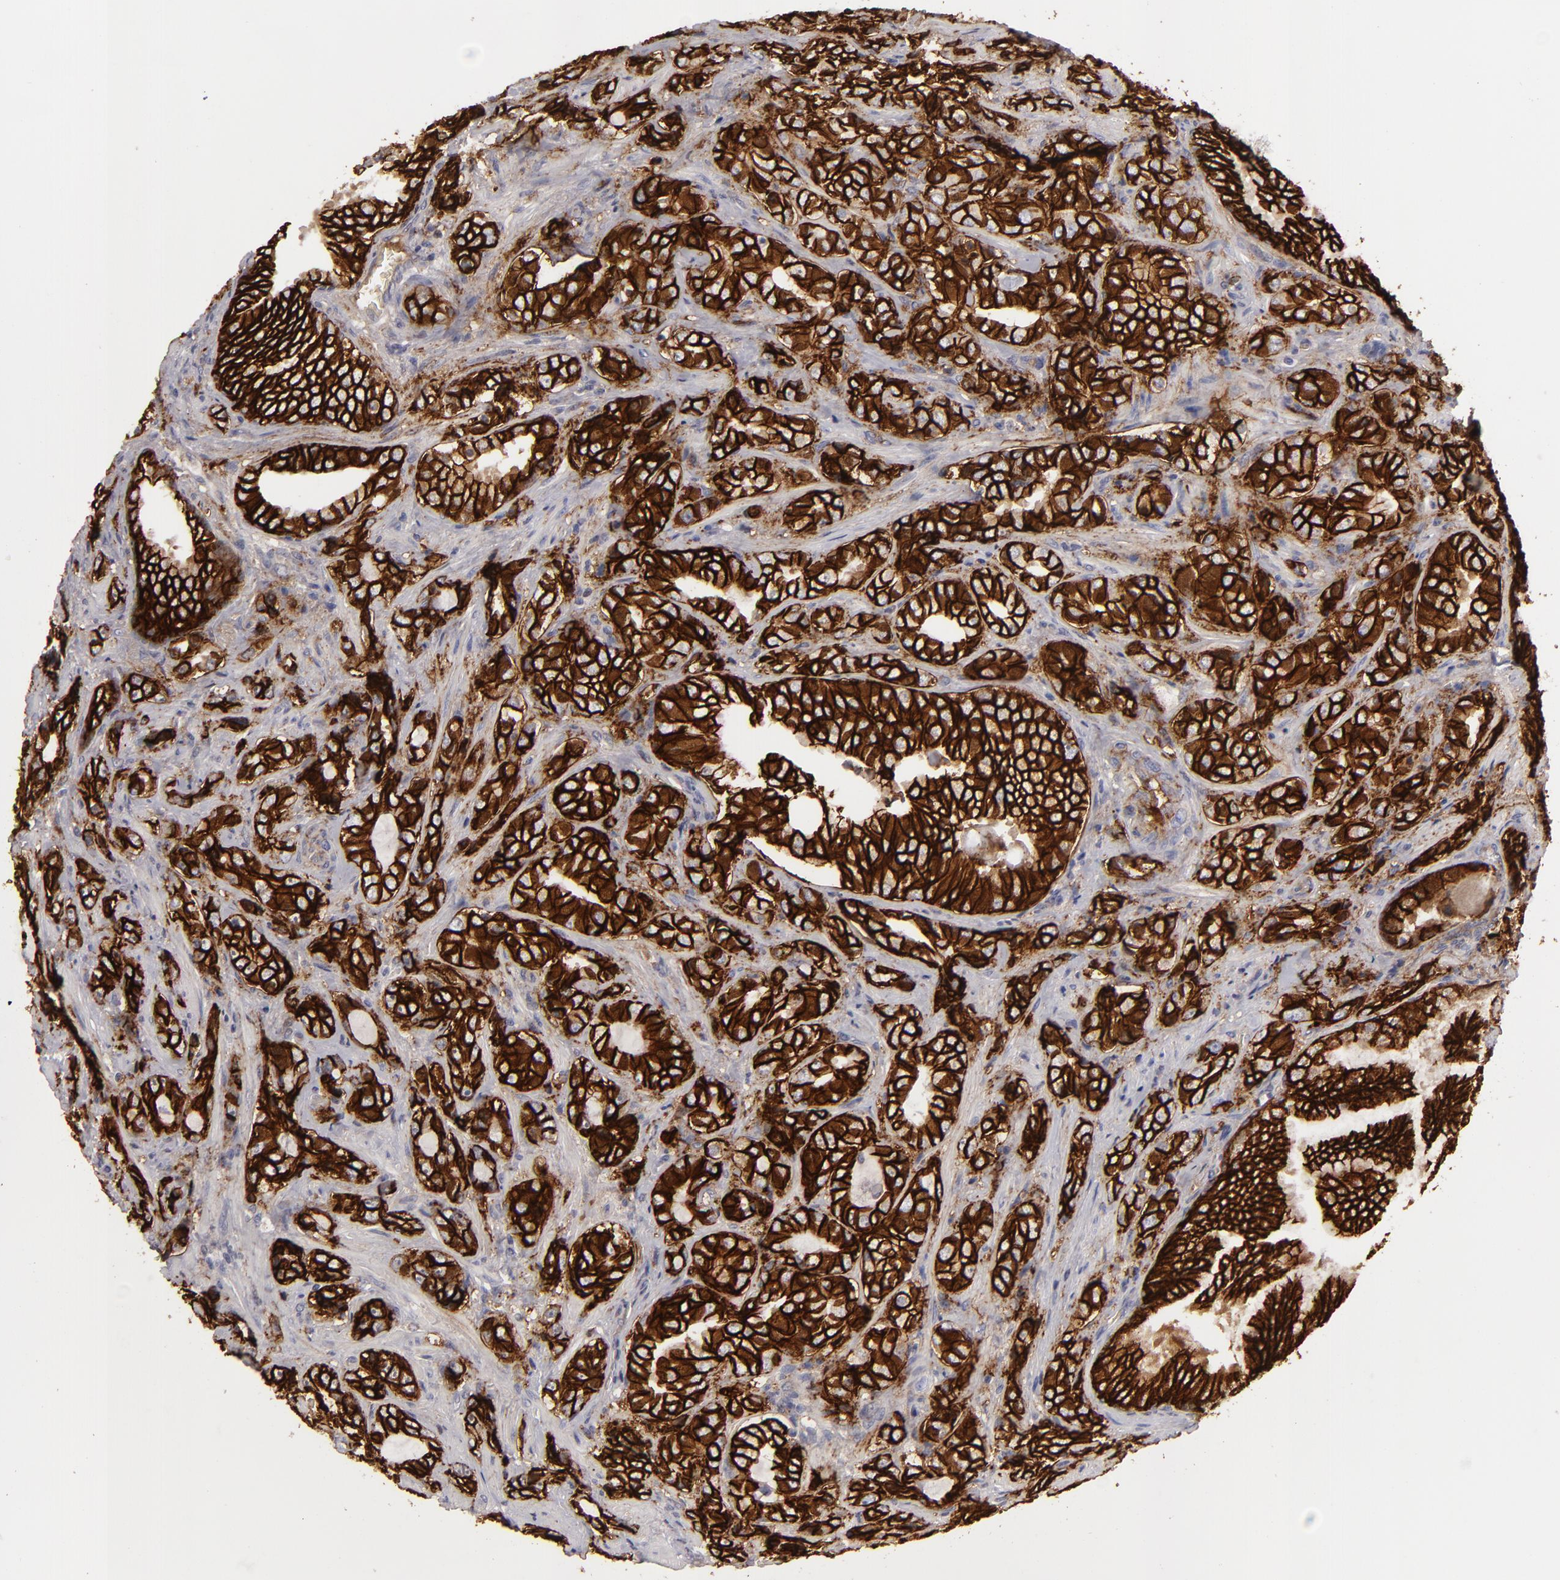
{"staining": {"intensity": "strong", "quantity": ">75%", "location": "cytoplasmic/membranous"}, "tissue": "prostate cancer", "cell_type": "Tumor cells", "image_type": "cancer", "snomed": [{"axis": "morphology", "description": "Adenocarcinoma, Medium grade"}, {"axis": "topography", "description": "Prostate"}], "caption": "Protein staining displays strong cytoplasmic/membranous positivity in approximately >75% of tumor cells in medium-grade adenocarcinoma (prostate).", "gene": "ALCAM", "patient": {"sex": "male", "age": 70}}